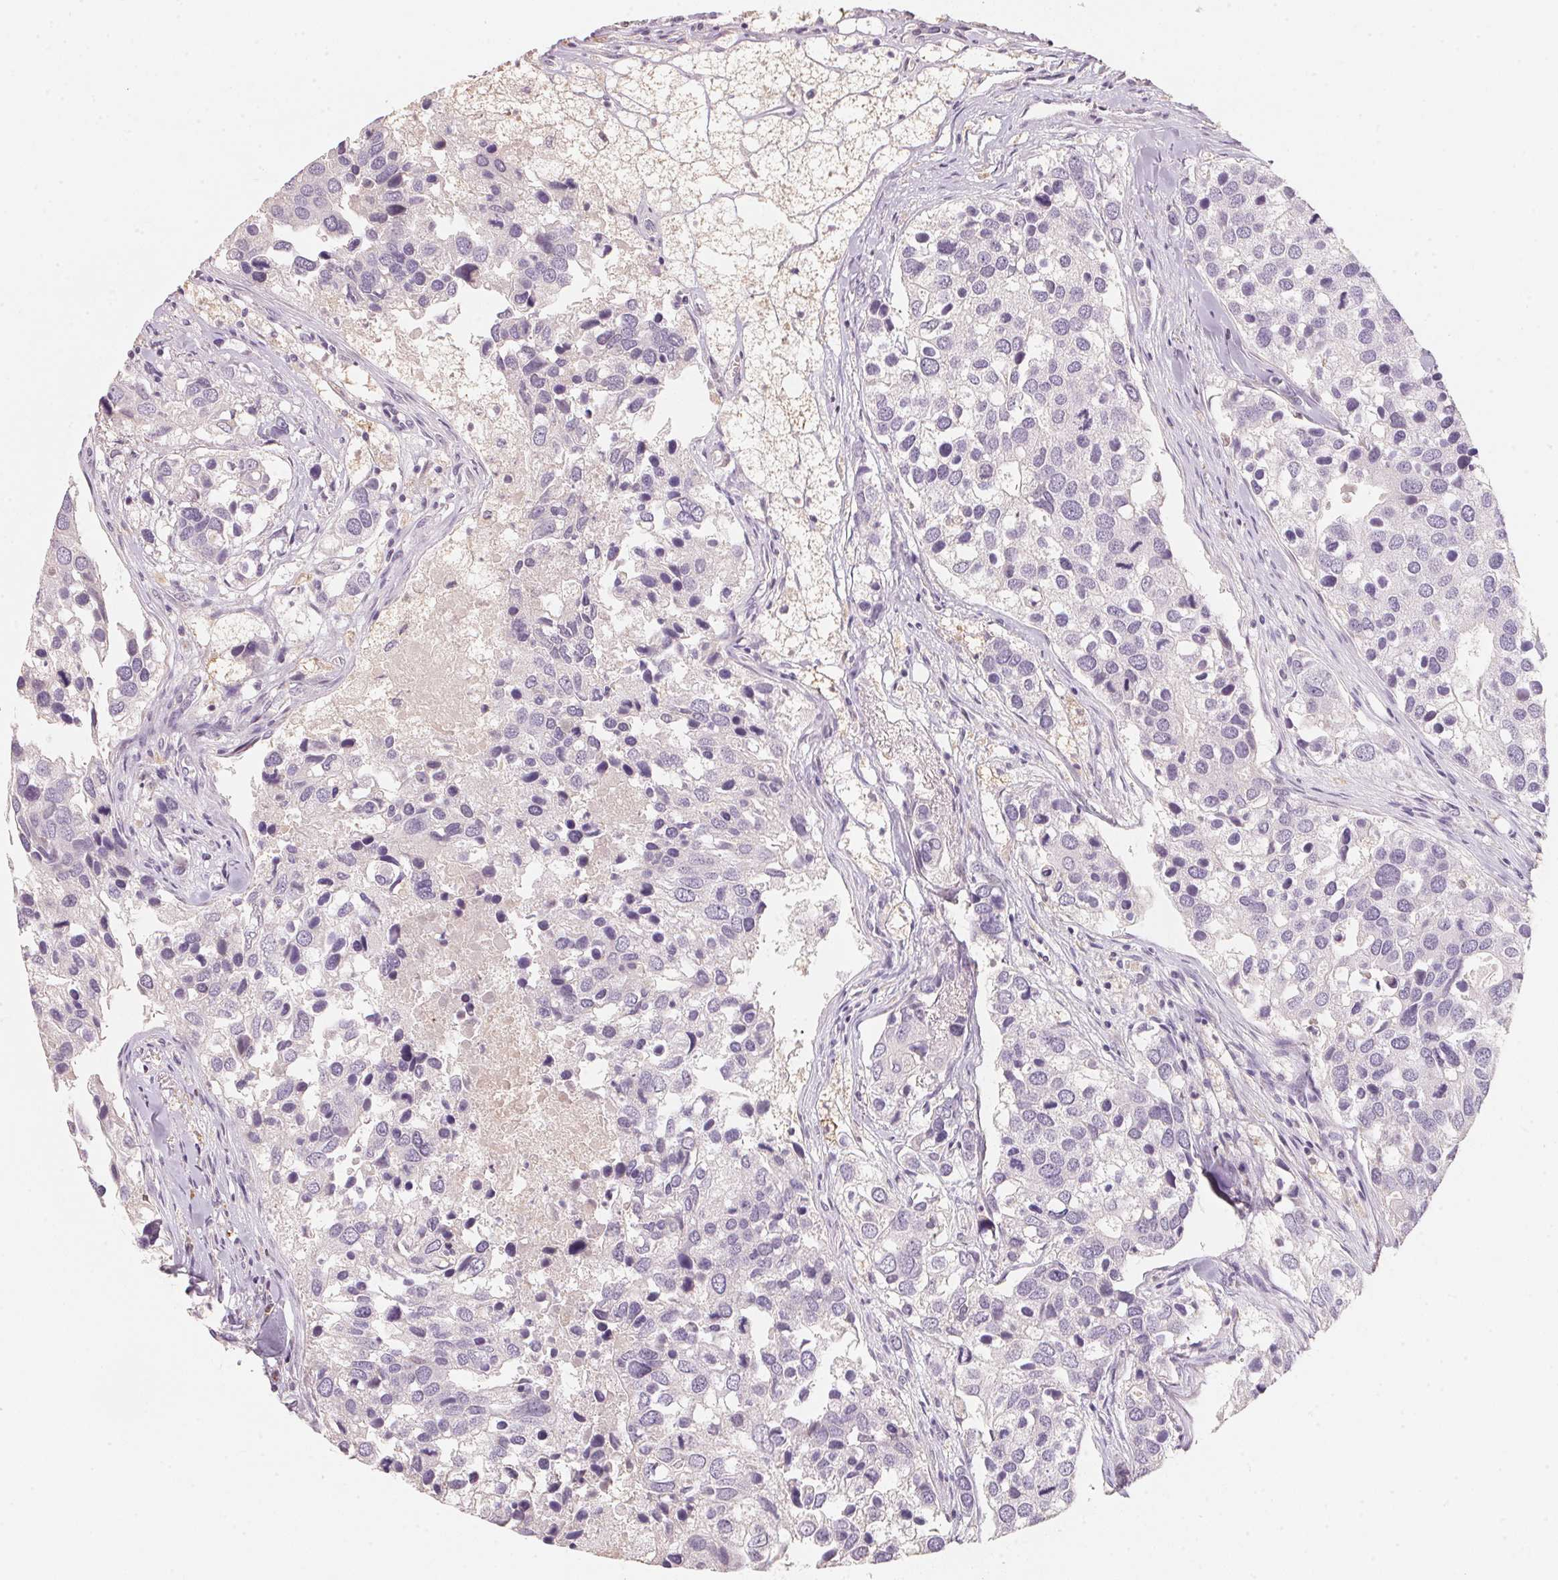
{"staining": {"intensity": "negative", "quantity": "none", "location": "none"}, "tissue": "breast cancer", "cell_type": "Tumor cells", "image_type": "cancer", "snomed": [{"axis": "morphology", "description": "Duct carcinoma"}, {"axis": "topography", "description": "Breast"}], "caption": "Tumor cells show no significant protein staining in breast cancer.", "gene": "TREH", "patient": {"sex": "female", "age": 83}}